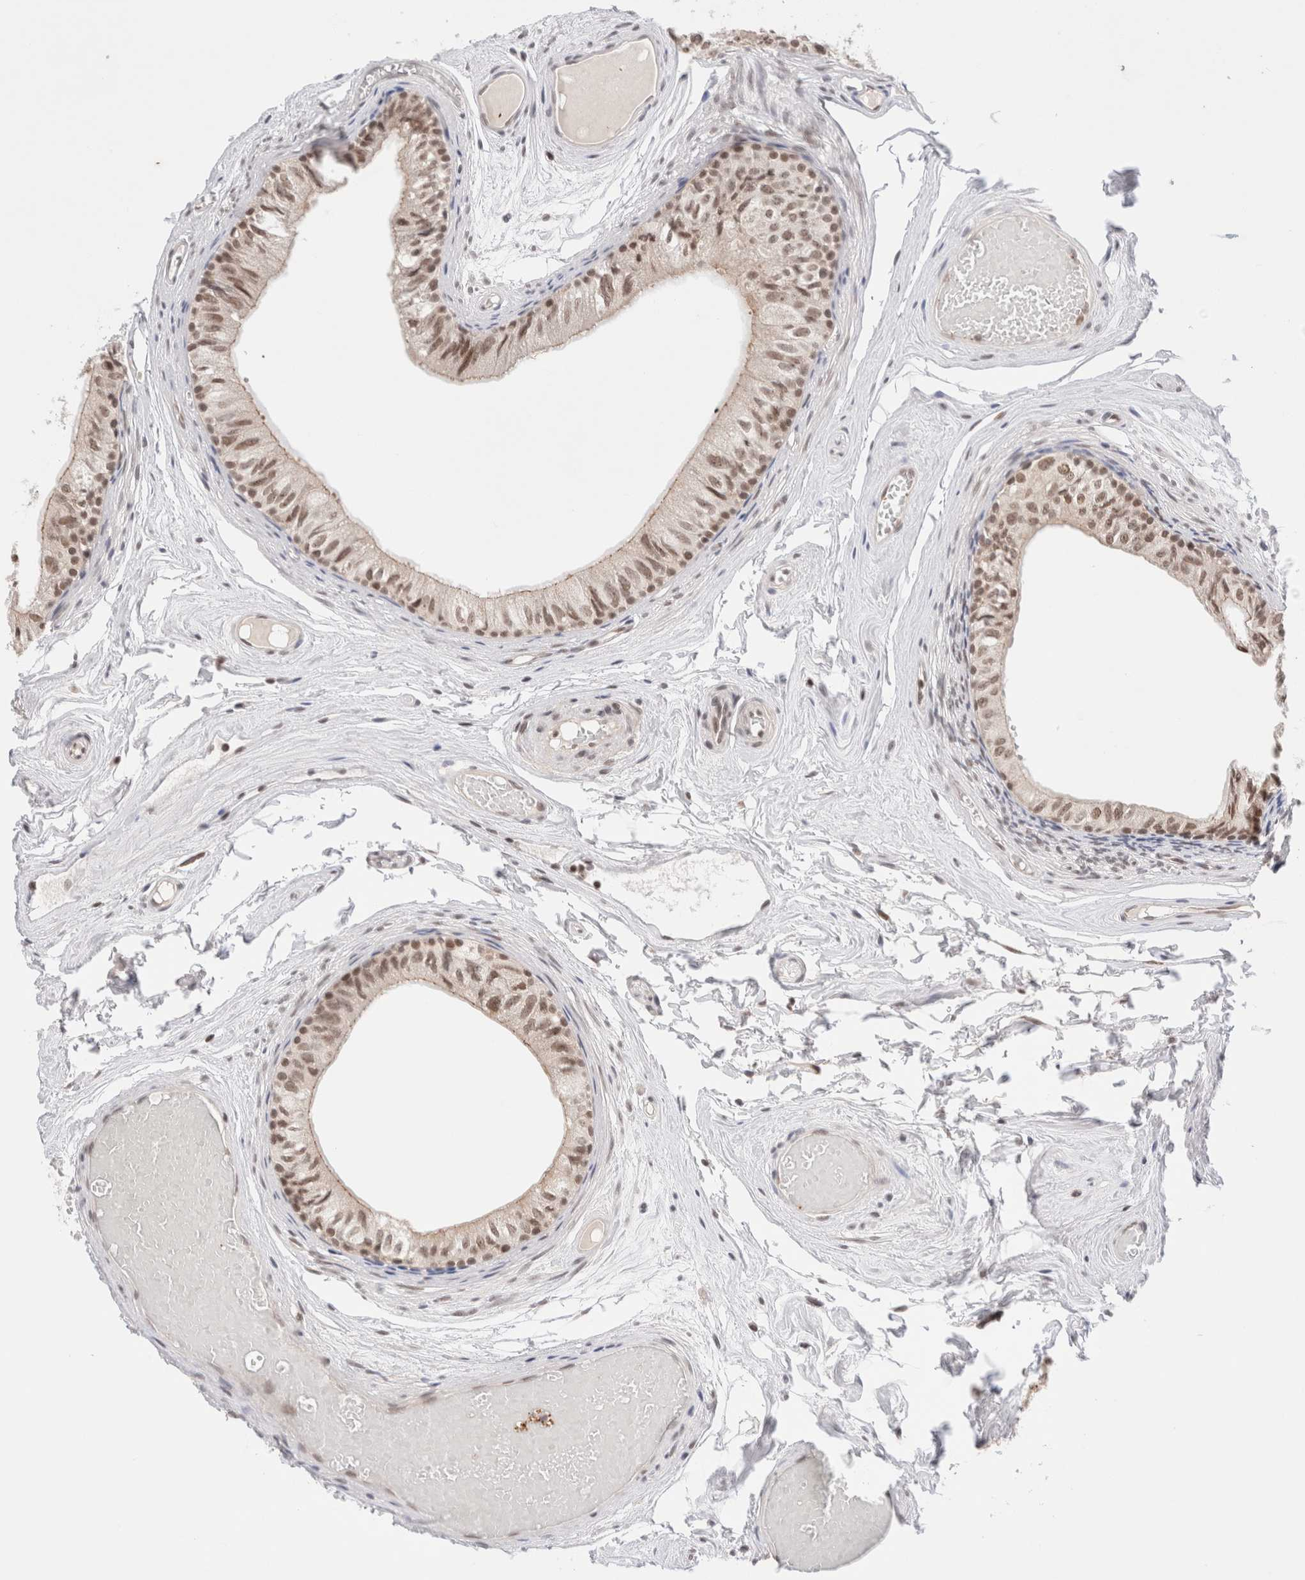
{"staining": {"intensity": "moderate", "quantity": ">75%", "location": "nuclear"}, "tissue": "epididymis", "cell_type": "Glandular cells", "image_type": "normal", "snomed": [{"axis": "morphology", "description": "Normal tissue, NOS"}, {"axis": "topography", "description": "Epididymis"}], "caption": "Epididymis stained with DAB (3,3'-diaminobenzidine) immunohistochemistry (IHC) demonstrates medium levels of moderate nuclear staining in approximately >75% of glandular cells.", "gene": "GATAD2A", "patient": {"sex": "male", "age": 79}}